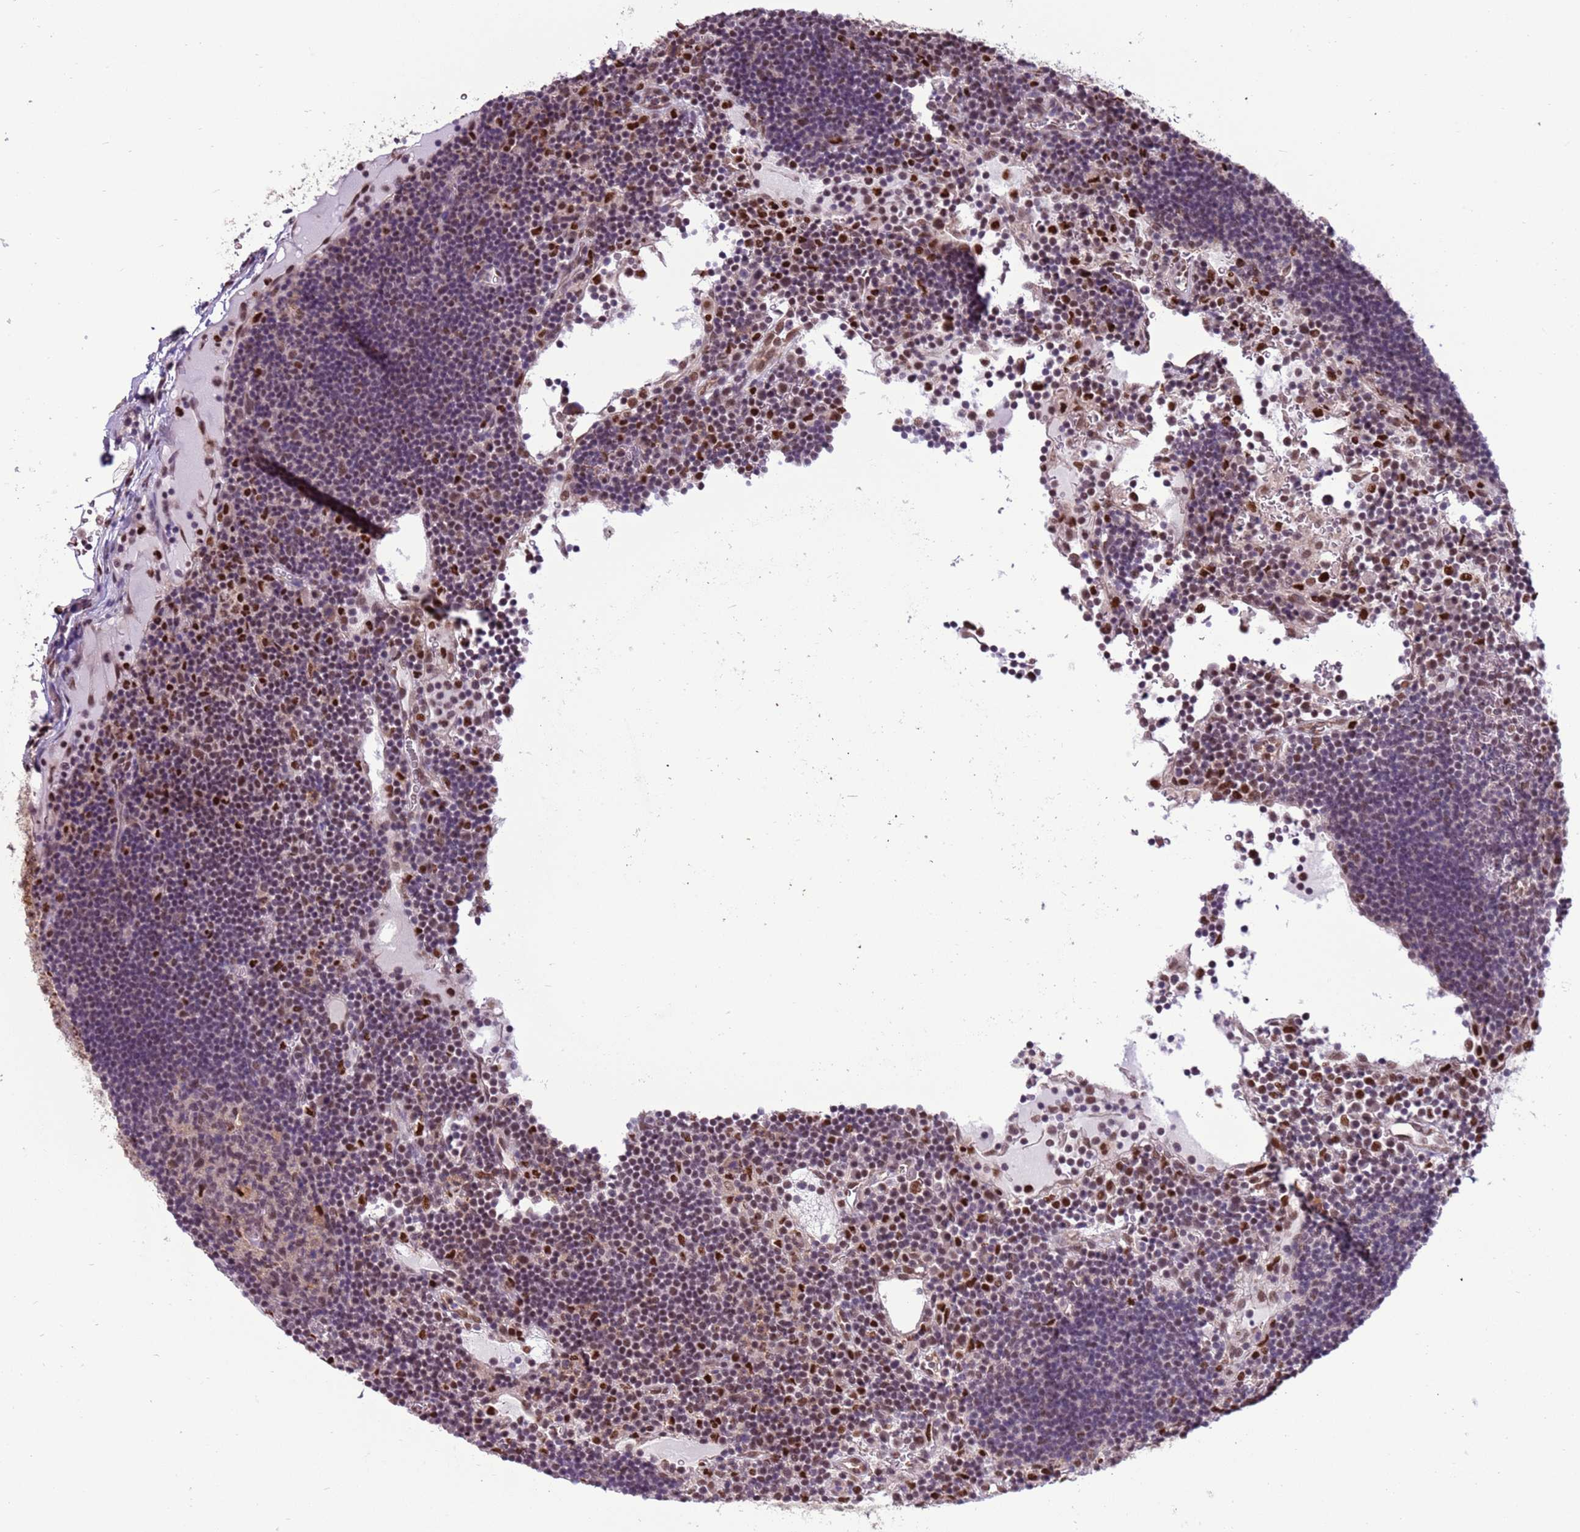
{"staining": {"intensity": "moderate", "quantity": "25%-75%", "location": "nuclear"}, "tissue": "lymph node", "cell_type": "Germinal center cells", "image_type": "normal", "snomed": [{"axis": "morphology", "description": "Normal tissue, NOS"}, {"axis": "topography", "description": "Lymph node"}], "caption": "Lymph node stained with immunohistochemistry demonstrates moderate nuclear positivity in approximately 25%-75% of germinal center cells.", "gene": "PRPF6", "patient": {"sex": "male", "age": 53}}